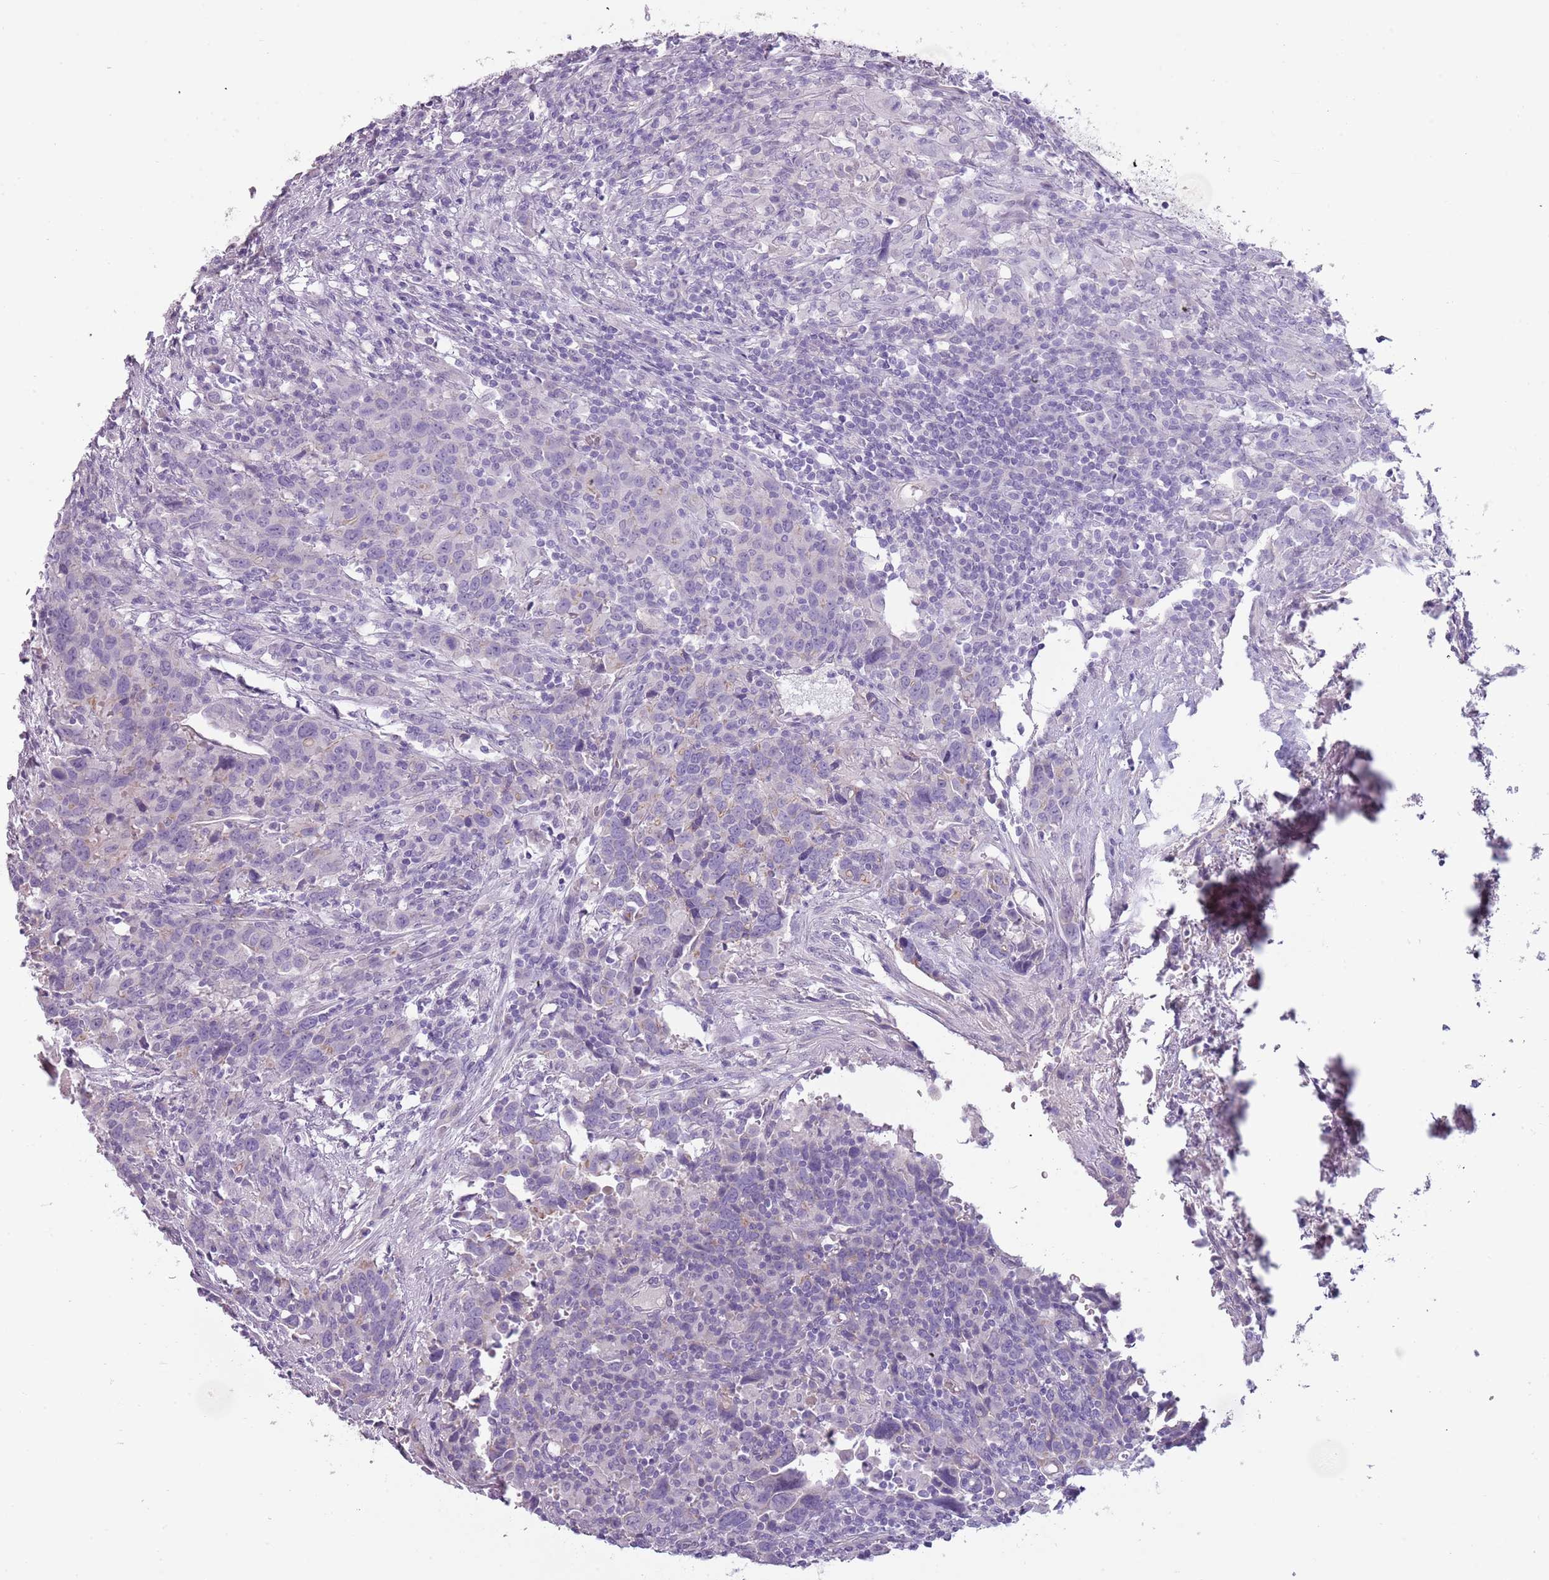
{"staining": {"intensity": "negative", "quantity": "none", "location": "none"}, "tissue": "urothelial cancer", "cell_type": "Tumor cells", "image_type": "cancer", "snomed": [{"axis": "morphology", "description": "Urothelial carcinoma, High grade"}, {"axis": "topography", "description": "Urinary bladder"}], "caption": "An IHC micrograph of urothelial cancer is shown. There is no staining in tumor cells of urothelial cancer.", "gene": "RFX2", "patient": {"sex": "male", "age": 61}}